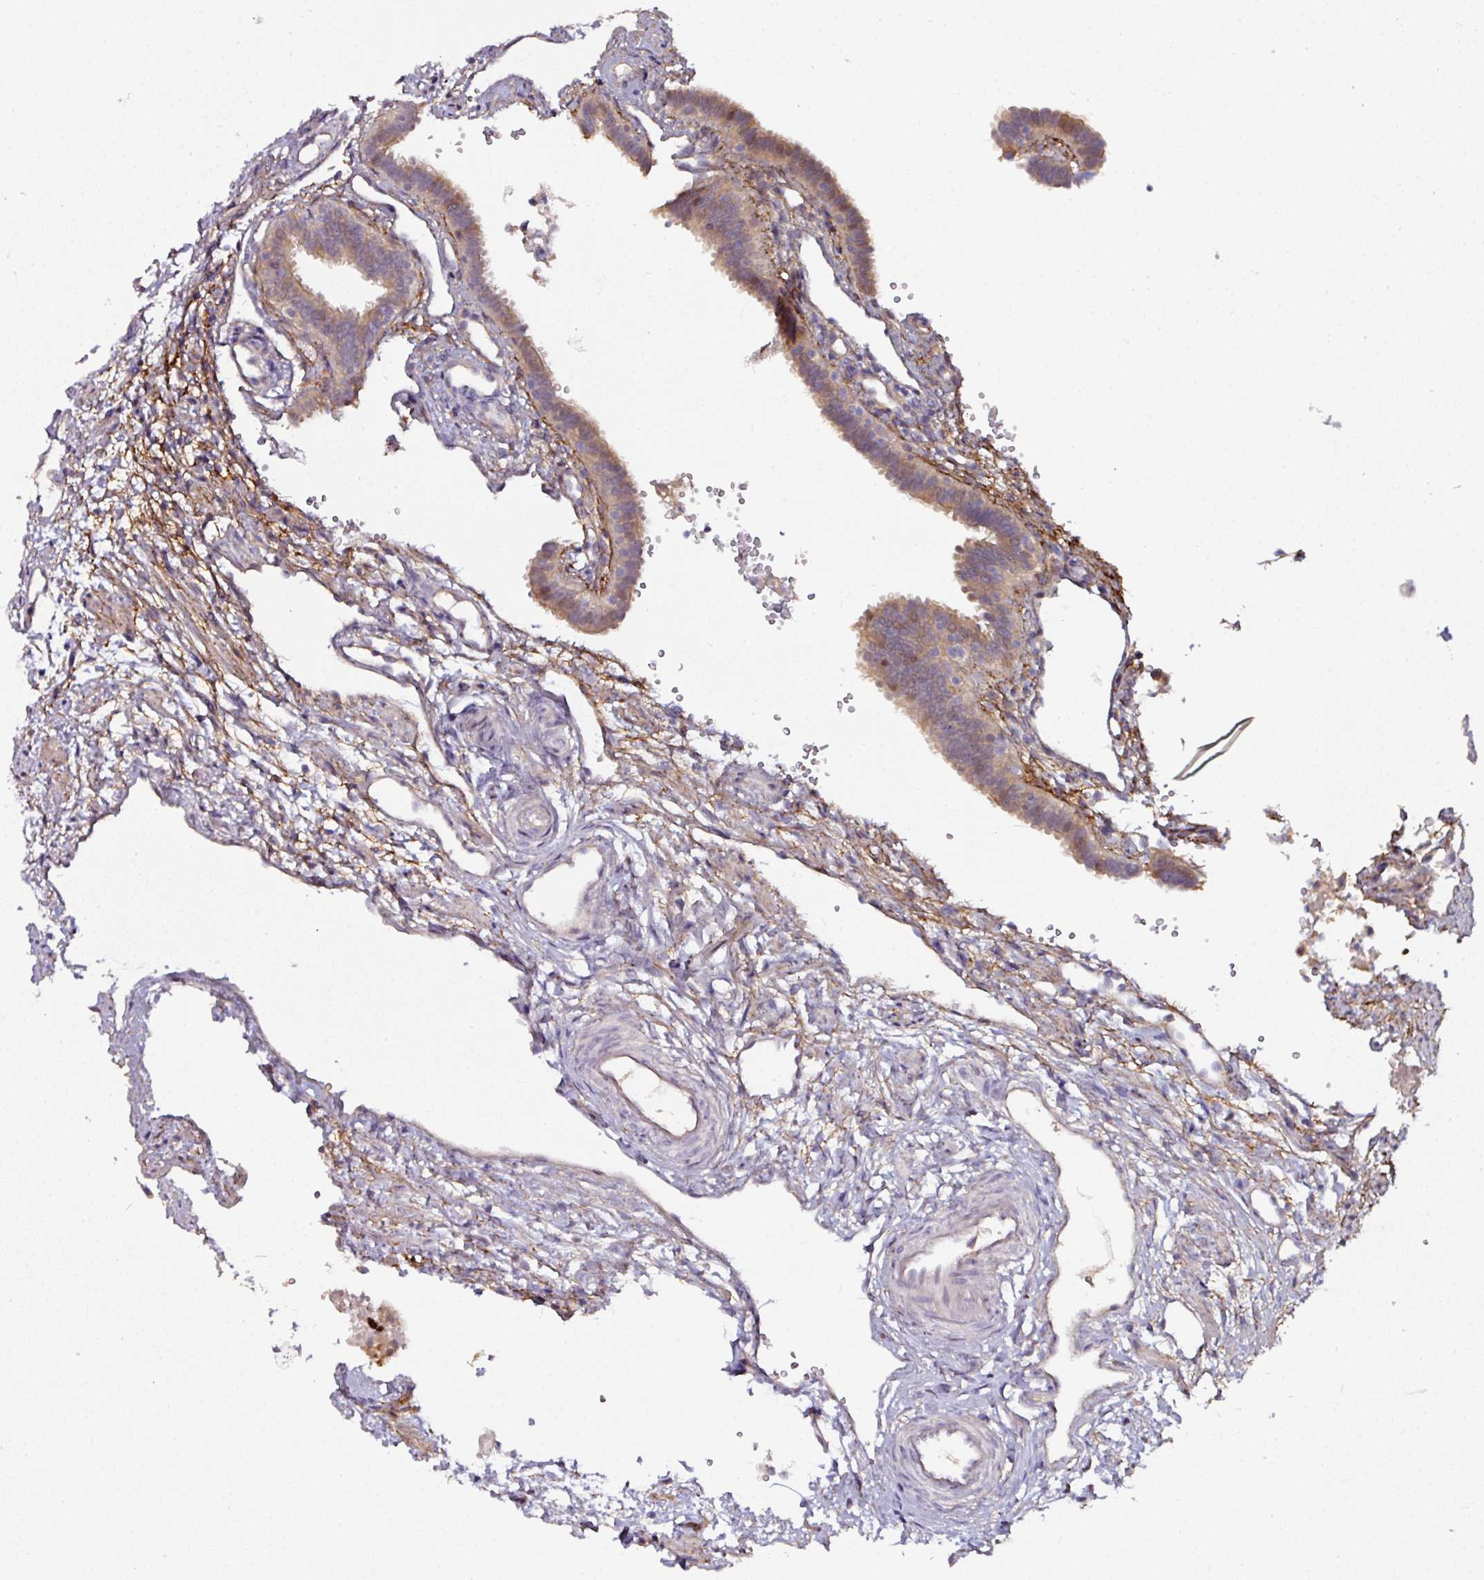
{"staining": {"intensity": "moderate", "quantity": "<25%", "location": "cytoplasmic/membranous"}, "tissue": "fallopian tube", "cell_type": "Glandular cells", "image_type": "normal", "snomed": [{"axis": "morphology", "description": "Normal tissue, NOS"}, {"axis": "topography", "description": "Fallopian tube"}], "caption": "High-magnification brightfield microscopy of normal fallopian tube stained with DAB (brown) and counterstained with hematoxylin (blue). glandular cells exhibit moderate cytoplasmic/membranous positivity is present in about<25% of cells. (Brightfield microscopy of DAB IHC at high magnification).", "gene": "CTDSP2", "patient": {"sex": "female", "age": 37}}